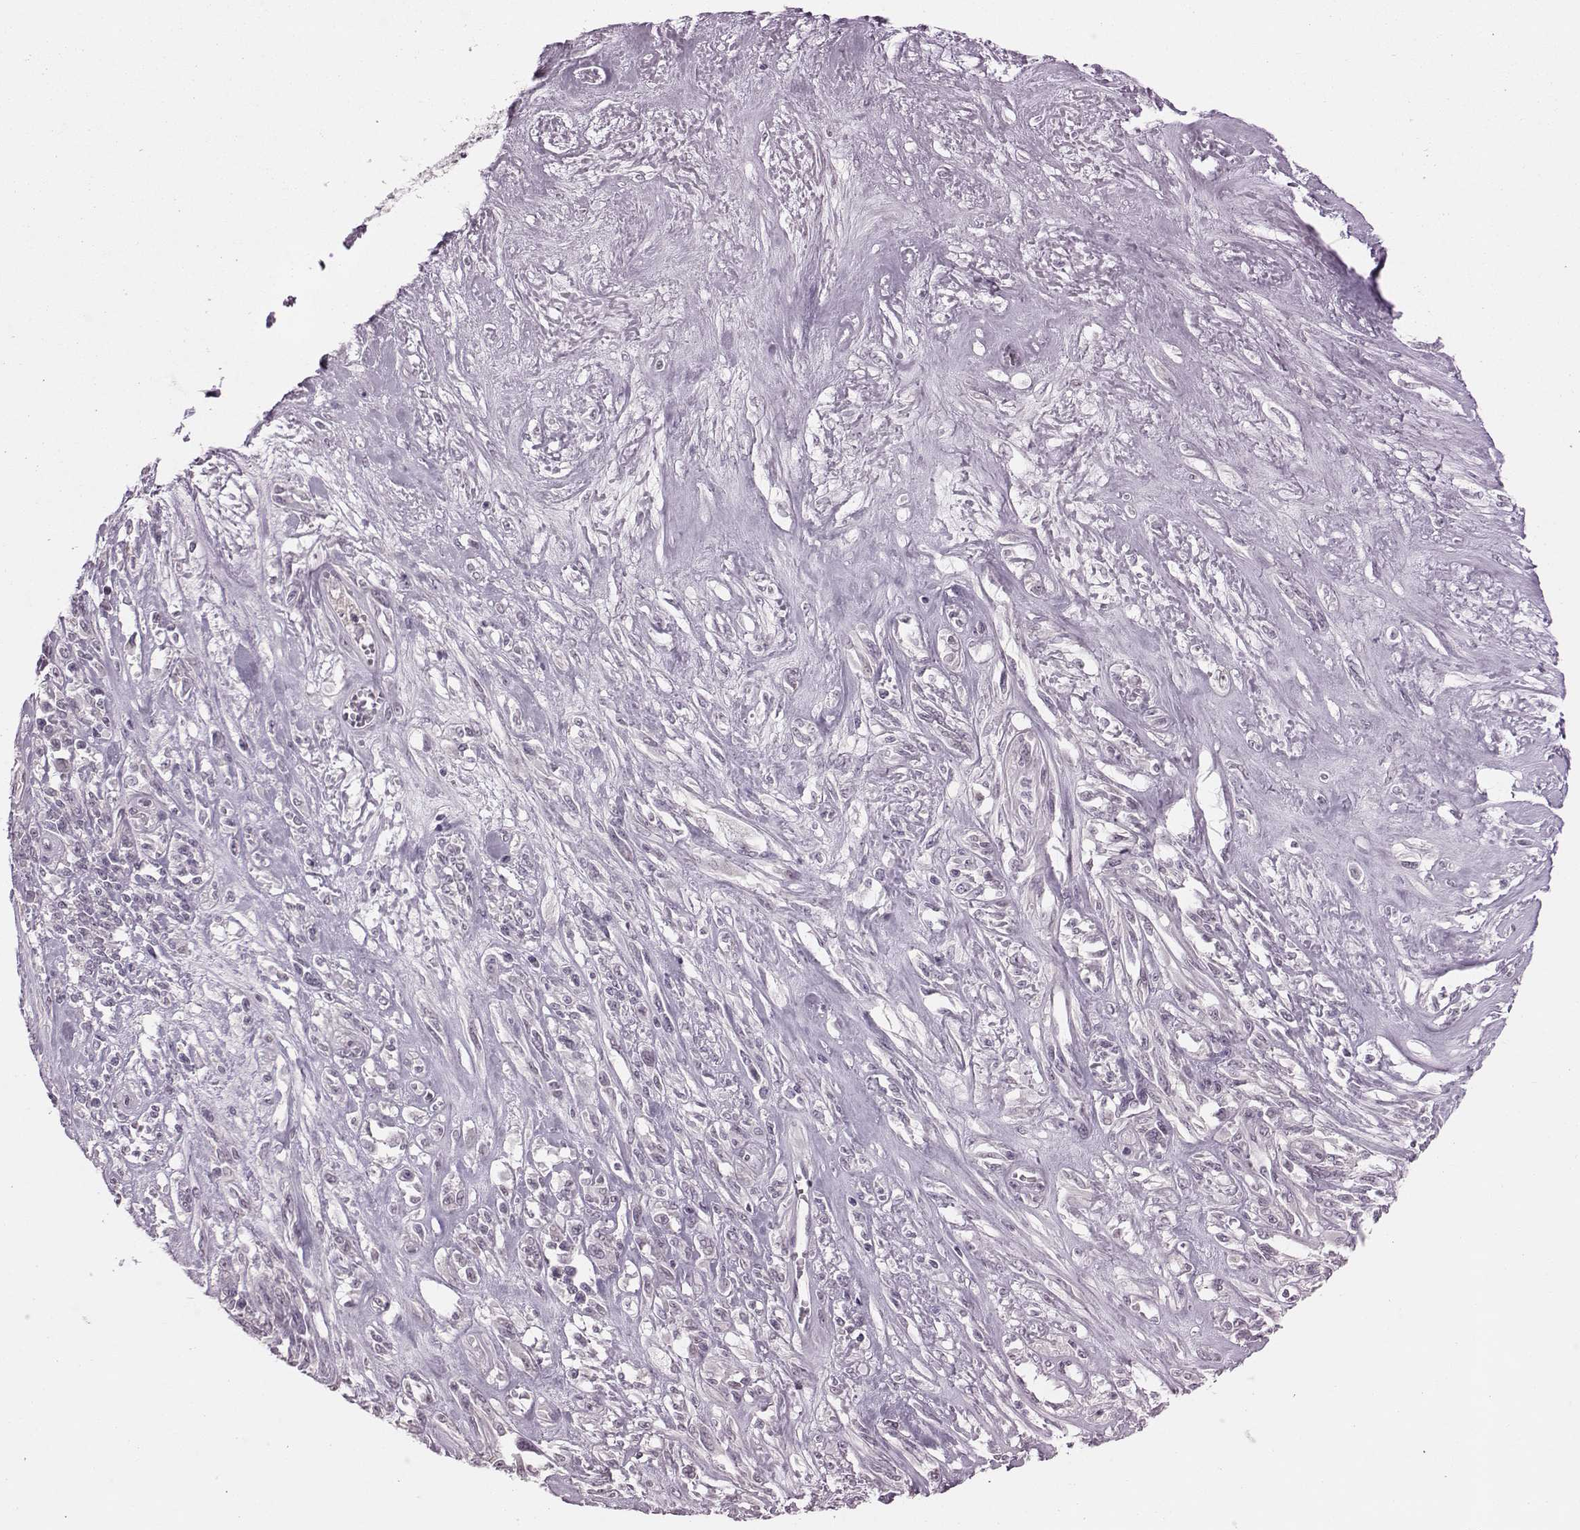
{"staining": {"intensity": "negative", "quantity": "none", "location": "none"}, "tissue": "melanoma", "cell_type": "Tumor cells", "image_type": "cancer", "snomed": [{"axis": "morphology", "description": "Malignant melanoma, NOS"}, {"axis": "topography", "description": "Skin"}], "caption": "This is an immunohistochemistry (IHC) photomicrograph of human melanoma. There is no staining in tumor cells.", "gene": "DNAAF1", "patient": {"sex": "female", "age": 91}}